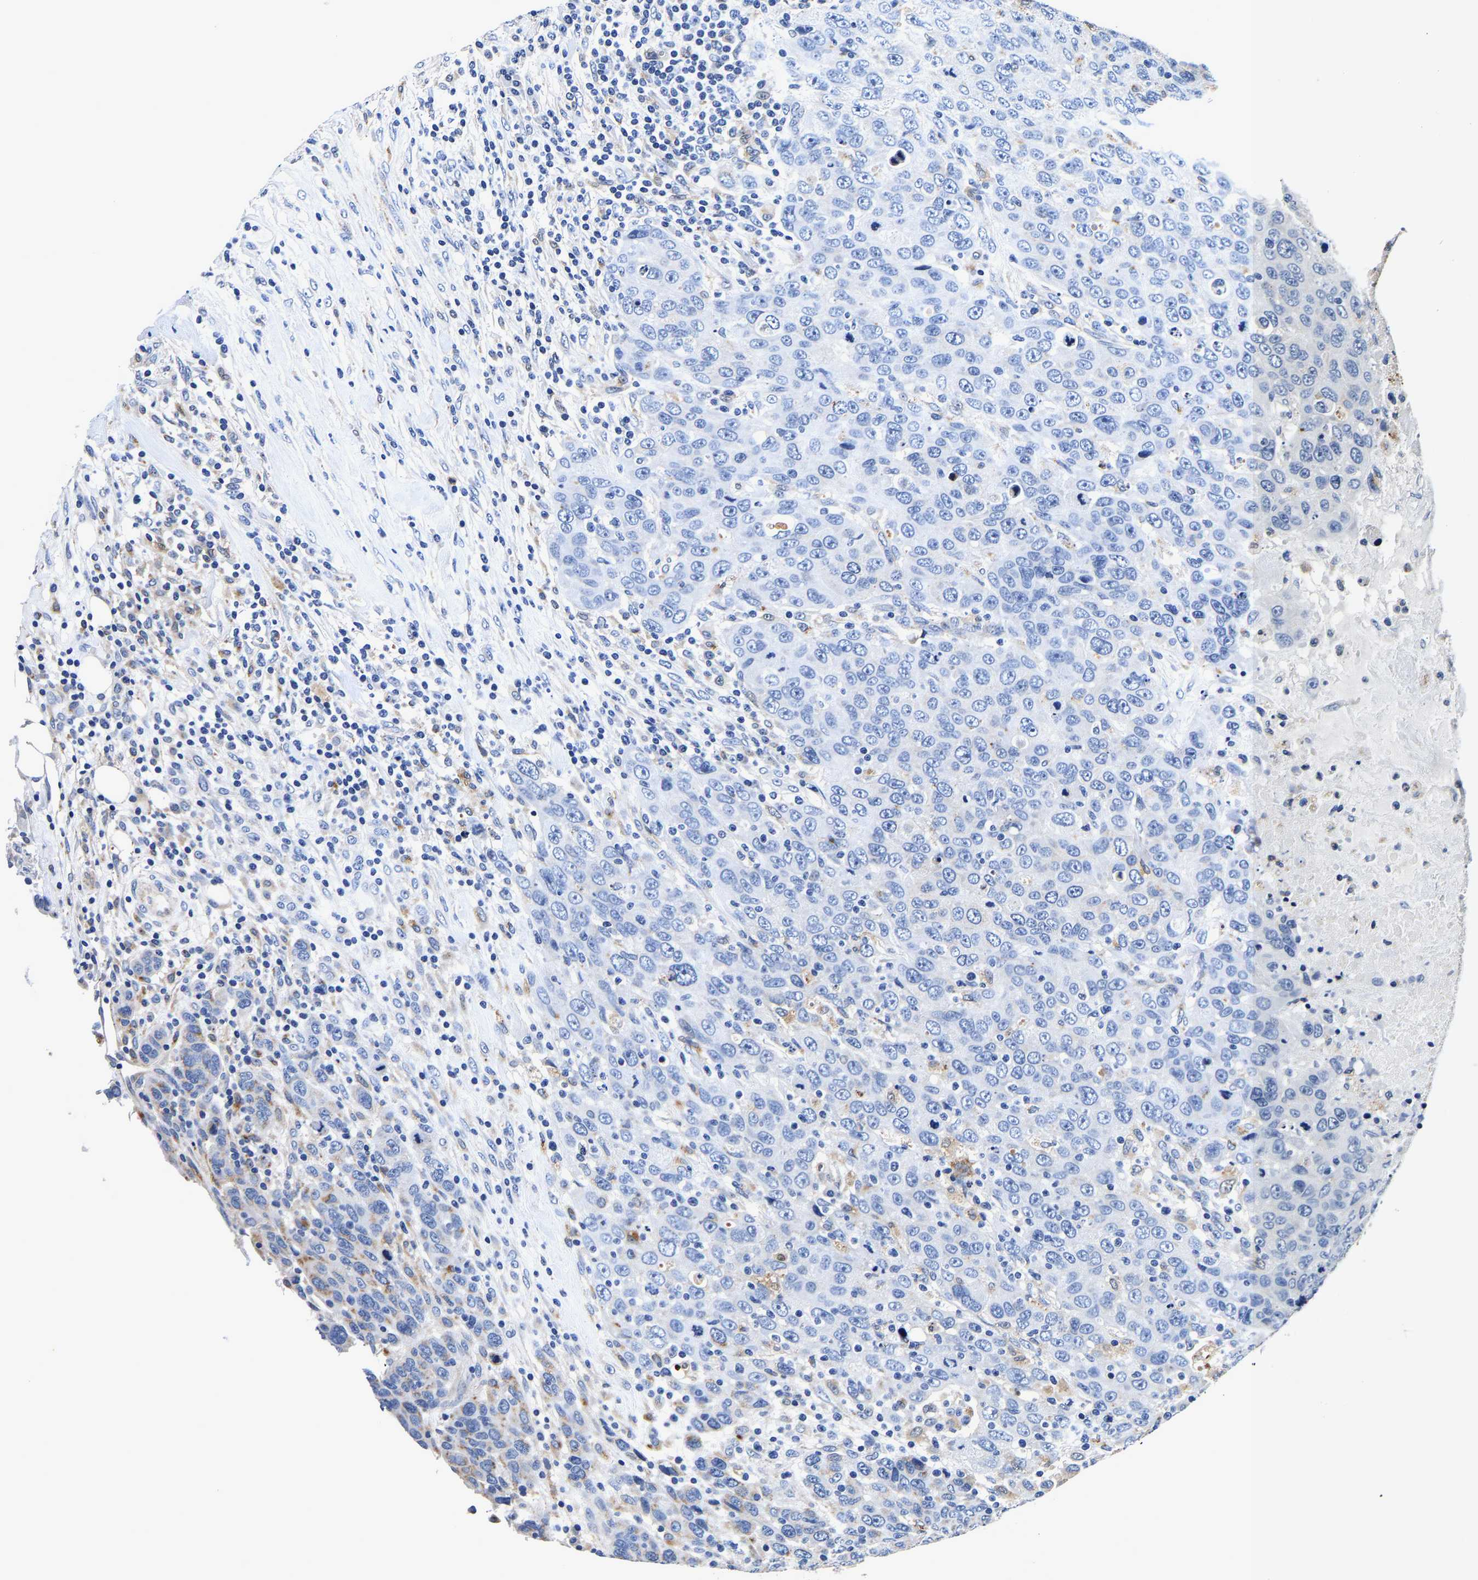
{"staining": {"intensity": "negative", "quantity": "none", "location": "none"}, "tissue": "breast cancer", "cell_type": "Tumor cells", "image_type": "cancer", "snomed": [{"axis": "morphology", "description": "Duct carcinoma"}, {"axis": "topography", "description": "Breast"}], "caption": "Tumor cells are negative for protein expression in human breast cancer.", "gene": "GRN", "patient": {"sex": "female", "age": 37}}